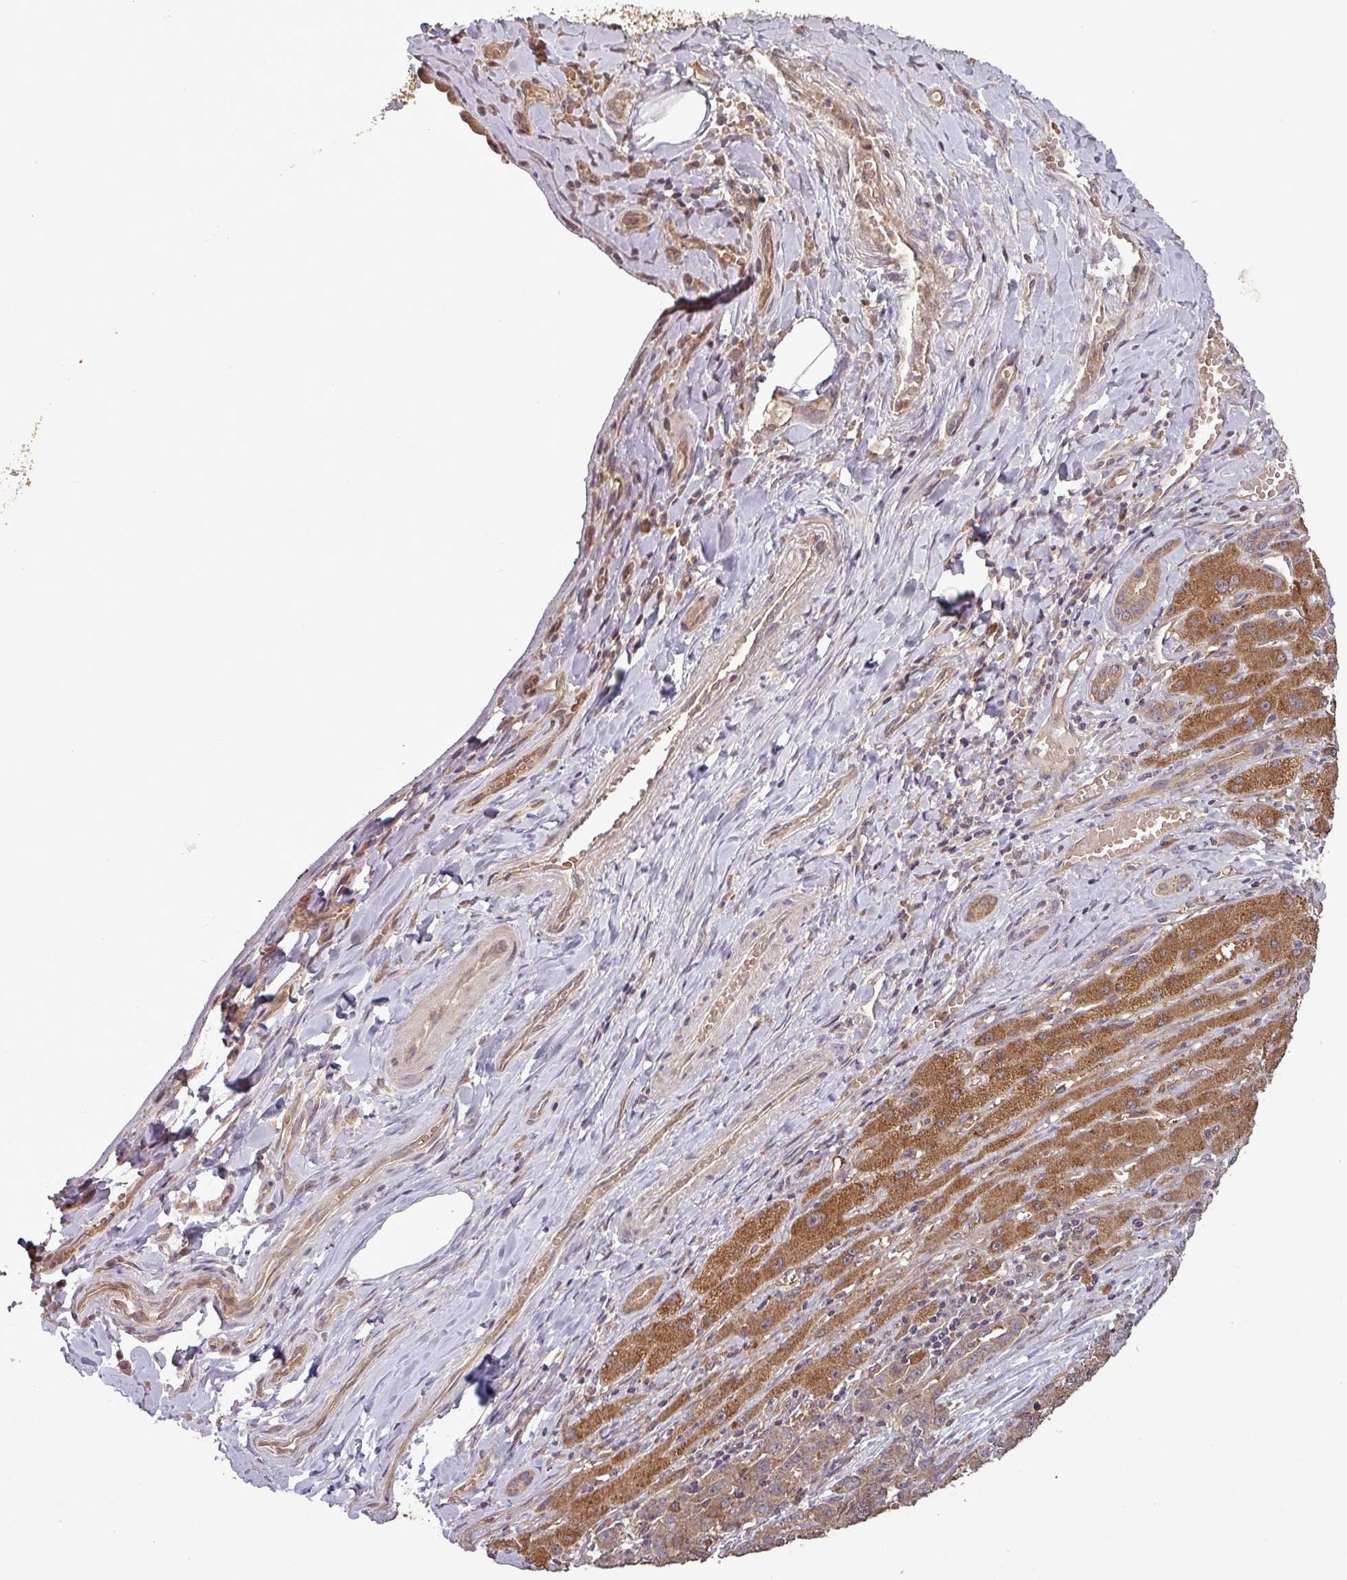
{"staining": {"intensity": "moderate", "quantity": ">75%", "location": "cytoplasmic/membranous"}, "tissue": "liver cancer", "cell_type": "Tumor cells", "image_type": "cancer", "snomed": [{"axis": "morphology", "description": "Cholangiocarcinoma"}, {"axis": "topography", "description": "Liver"}], "caption": "Moderate cytoplasmic/membranous protein positivity is present in approximately >75% of tumor cells in liver cholangiocarcinoma.", "gene": "NT5C3A", "patient": {"sex": "male", "age": 59}}